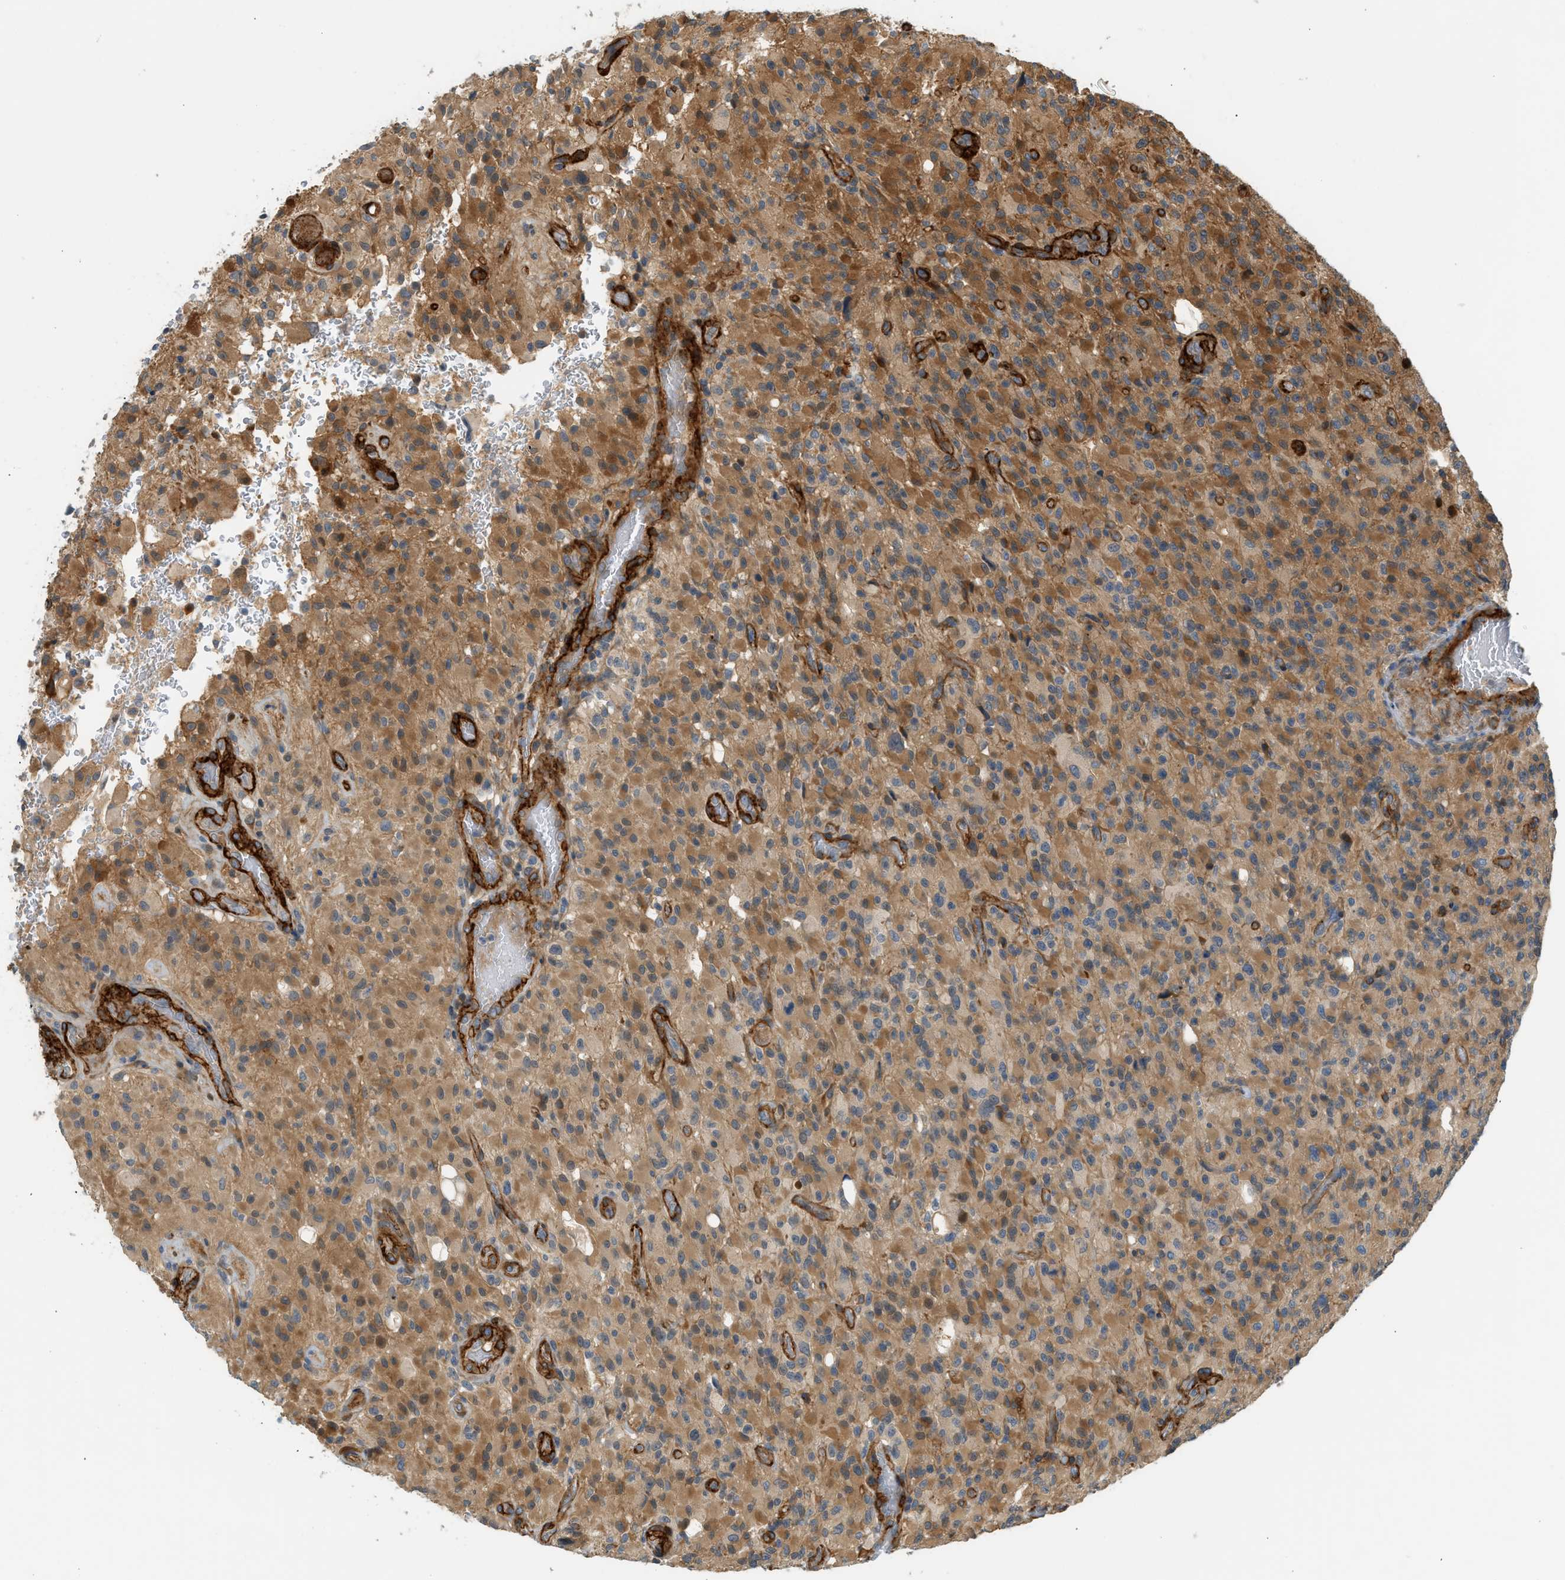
{"staining": {"intensity": "negative", "quantity": "none", "location": "none"}, "tissue": "glioma", "cell_type": "Tumor cells", "image_type": "cancer", "snomed": [{"axis": "morphology", "description": "Glioma, malignant, High grade"}, {"axis": "topography", "description": "Brain"}], "caption": "An IHC photomicrograph of high-grade glioma (malignant) is shown. There is no staining in tumor cells of high-grade glioma (malignant).", "gene": "EDNRA", "patient": {"sex": "male", "age": 71}}